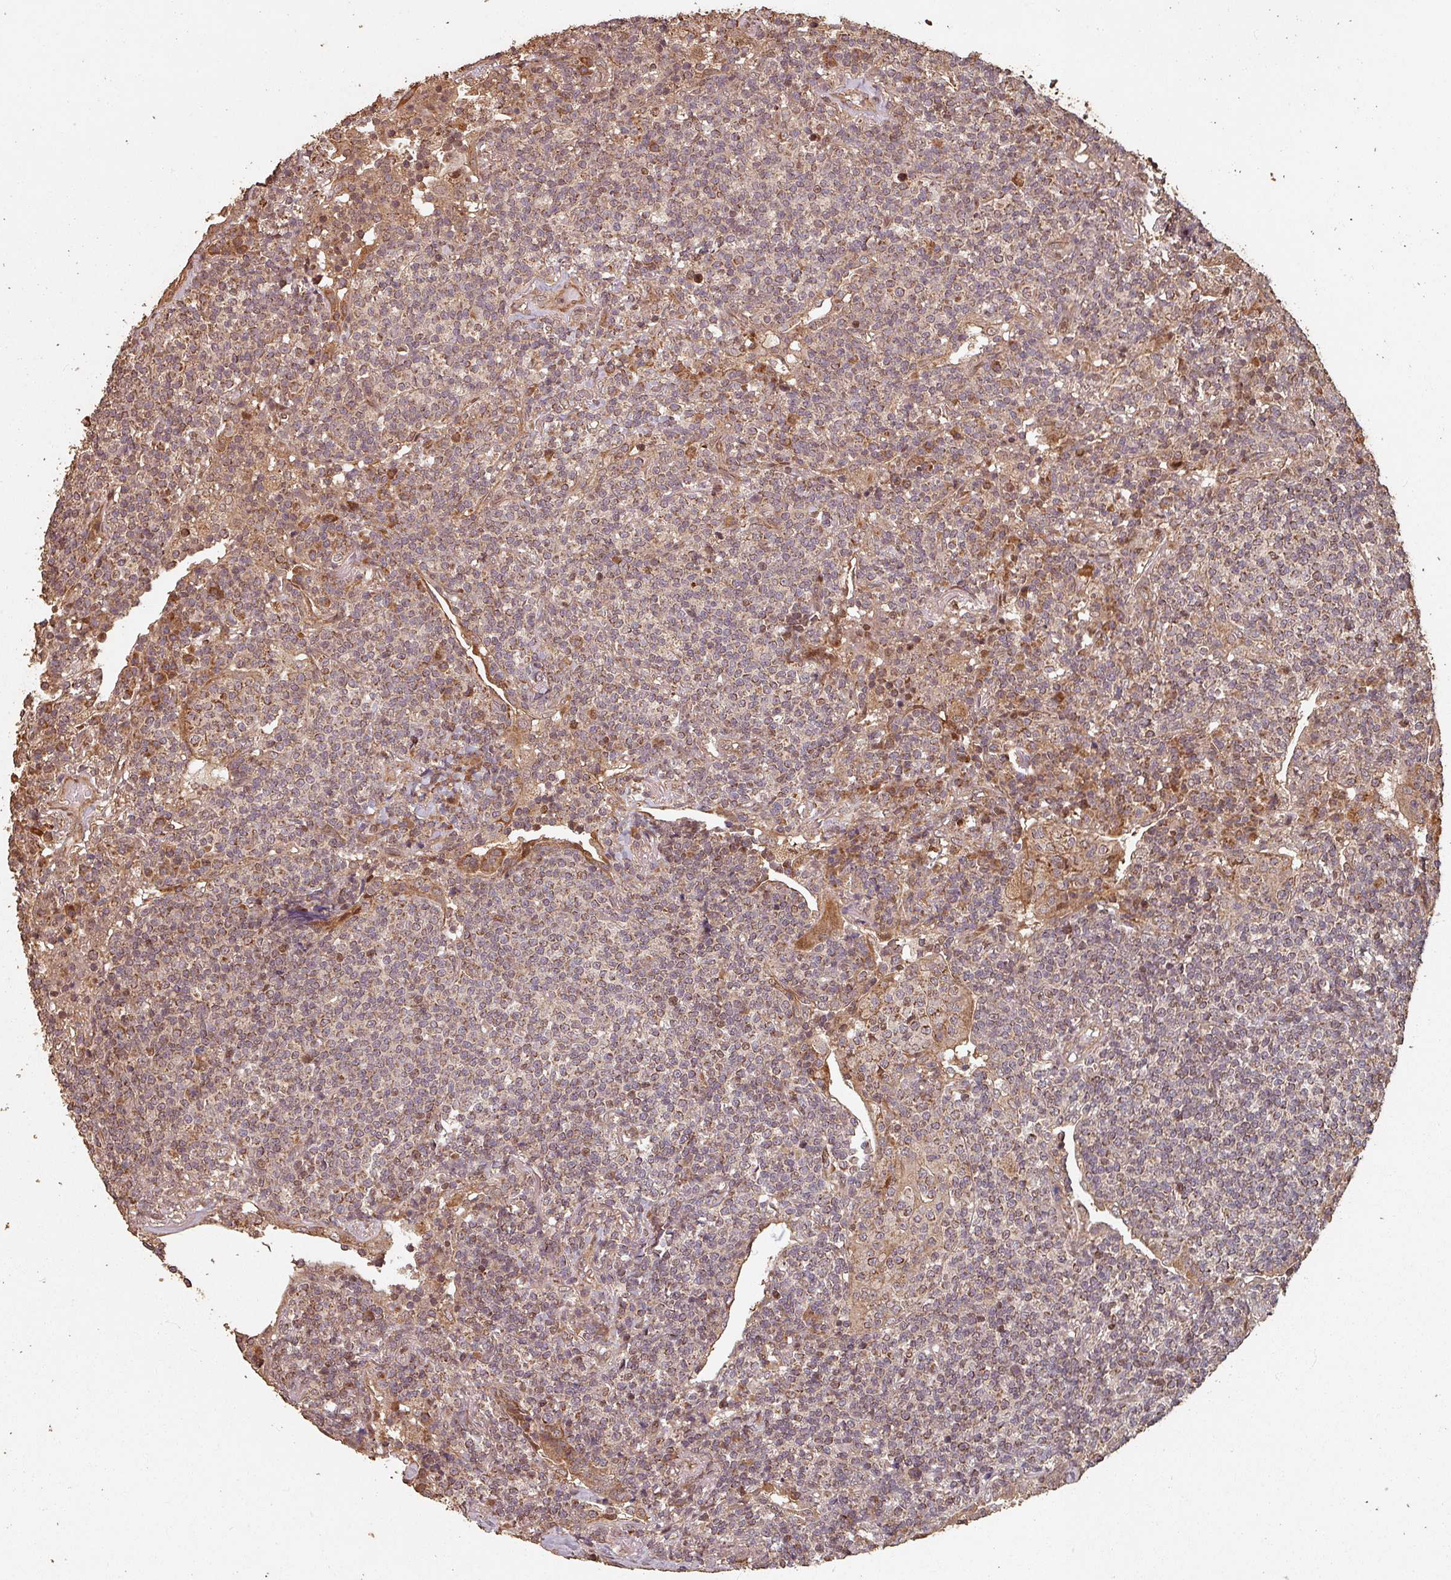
{"staining": {"intensity": "moderate", "quantity": "25%-75%", "location": "cytoplasmic/membranous,nuclear"}, "tissue": "lymphoma", "cell_type": "Tumor cells", "image_type": "cancer", "snomed": [{"axis": "morphology", "description": "Malignant lymphoma, non-Hodgkin's type, Low grade"}, {"axis": "topography", "description": "Lung"}], "caption": "DAB (3,3'-diaminobenzidine) immunohistochemical staining of human lymphoma exhibits moderate cytoplasmic/membranous and nuclear protein positivity in approximately 25%-75% of tumor cells.", "gene": "EID1", "patient": {"sex": "female", "age": 71}}